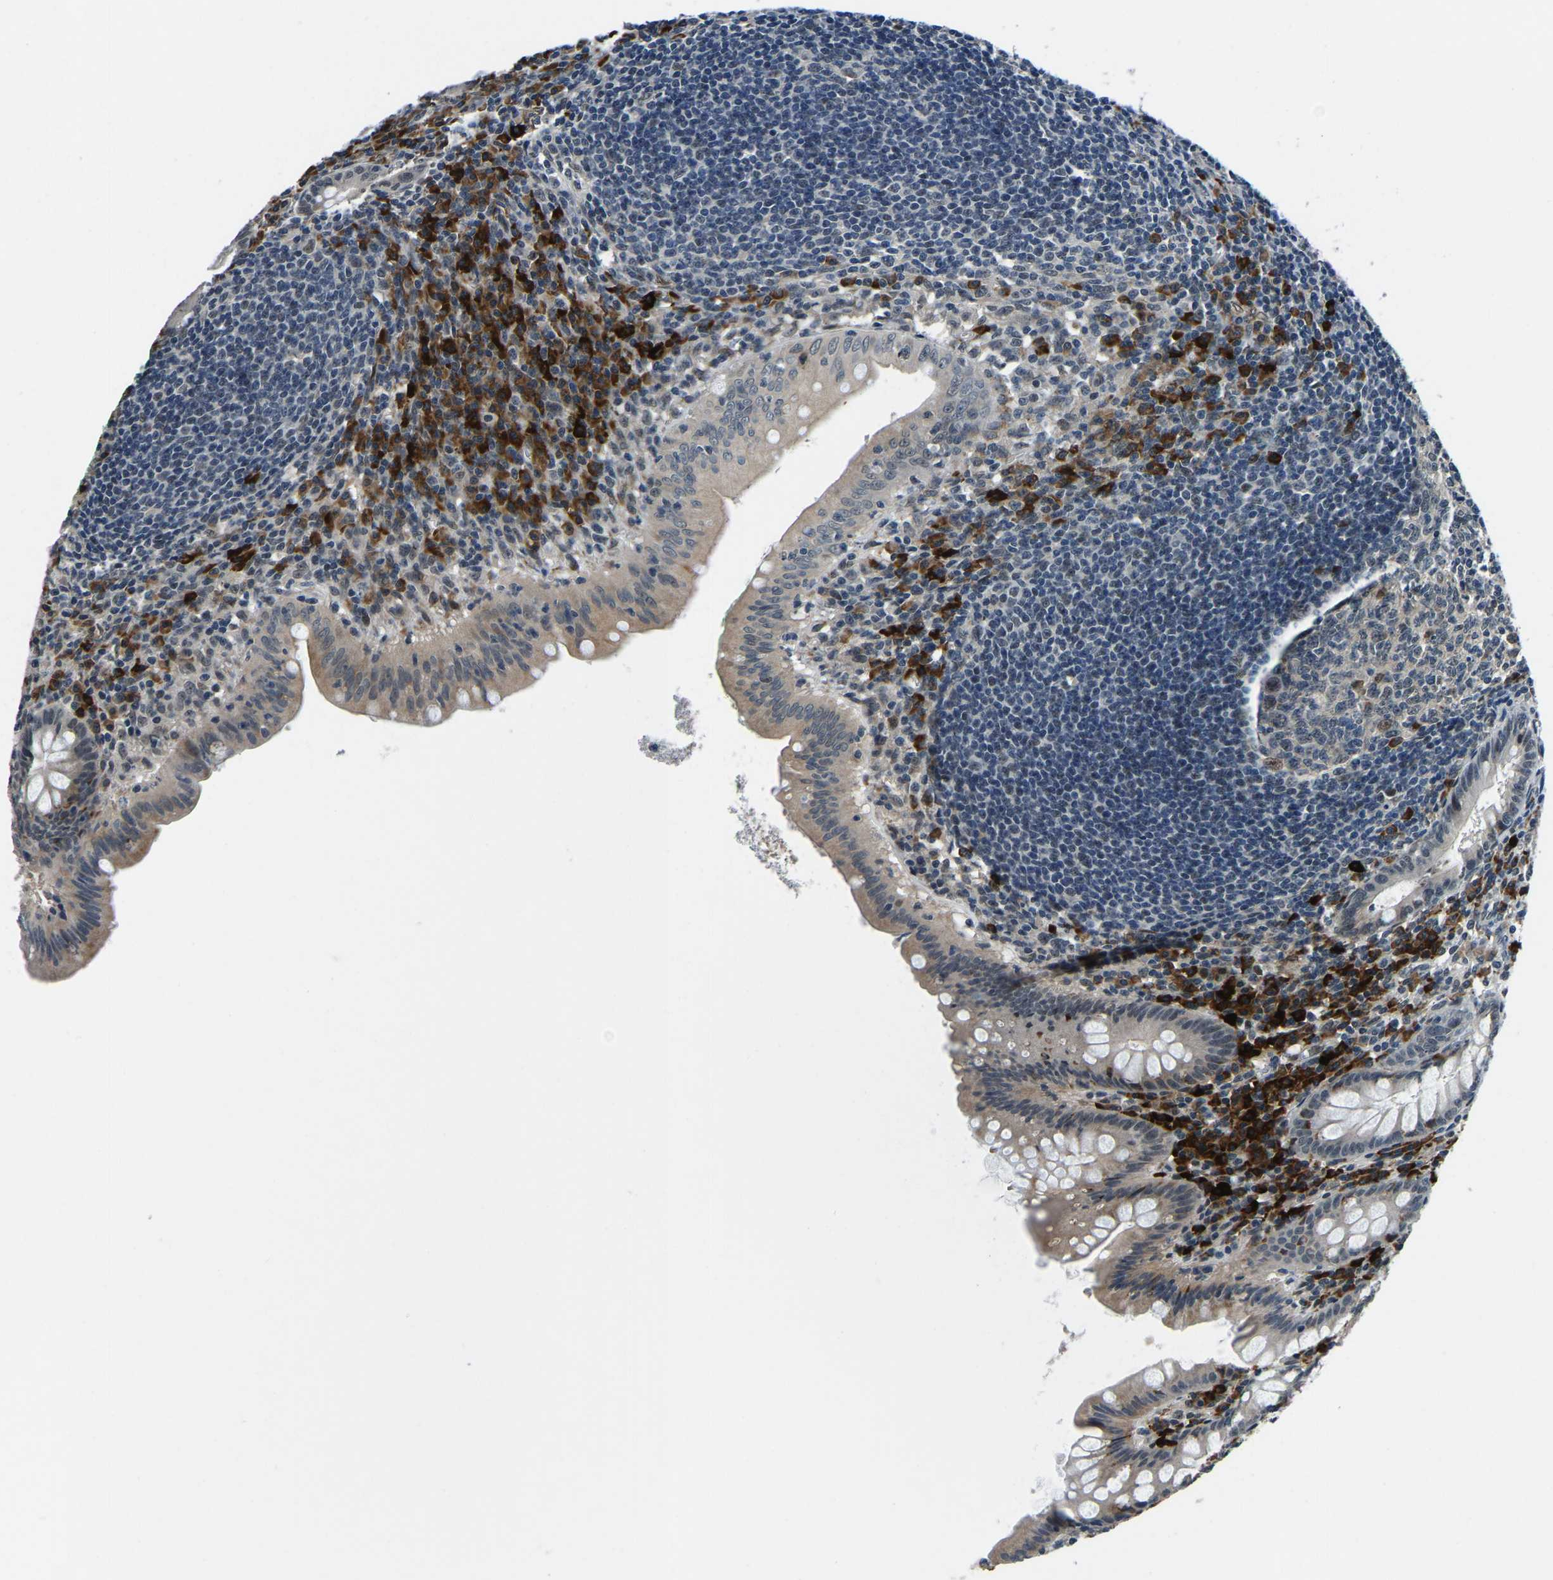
{"staining": {"intensity": "moderate", "quantity": "<25%", "location": "cytoplasmic/membranous,nuclear"}, "tissue": "appendix", "cell_type": "Glandular cells", "image_type": "normal", "snomed": [{"axis": "morphology", "description": "Normal tissue, NOS"}, {"axis": "topography", "description": "Appendix"}], "caption": "Appendix stained for a protein (brown) shows moderate cytoplasmic/membranous,nuclear positive positivity in approximately <25% of glandular cells.", "gene": "ING2", "patient": {"sex": "male", "age": 56}}